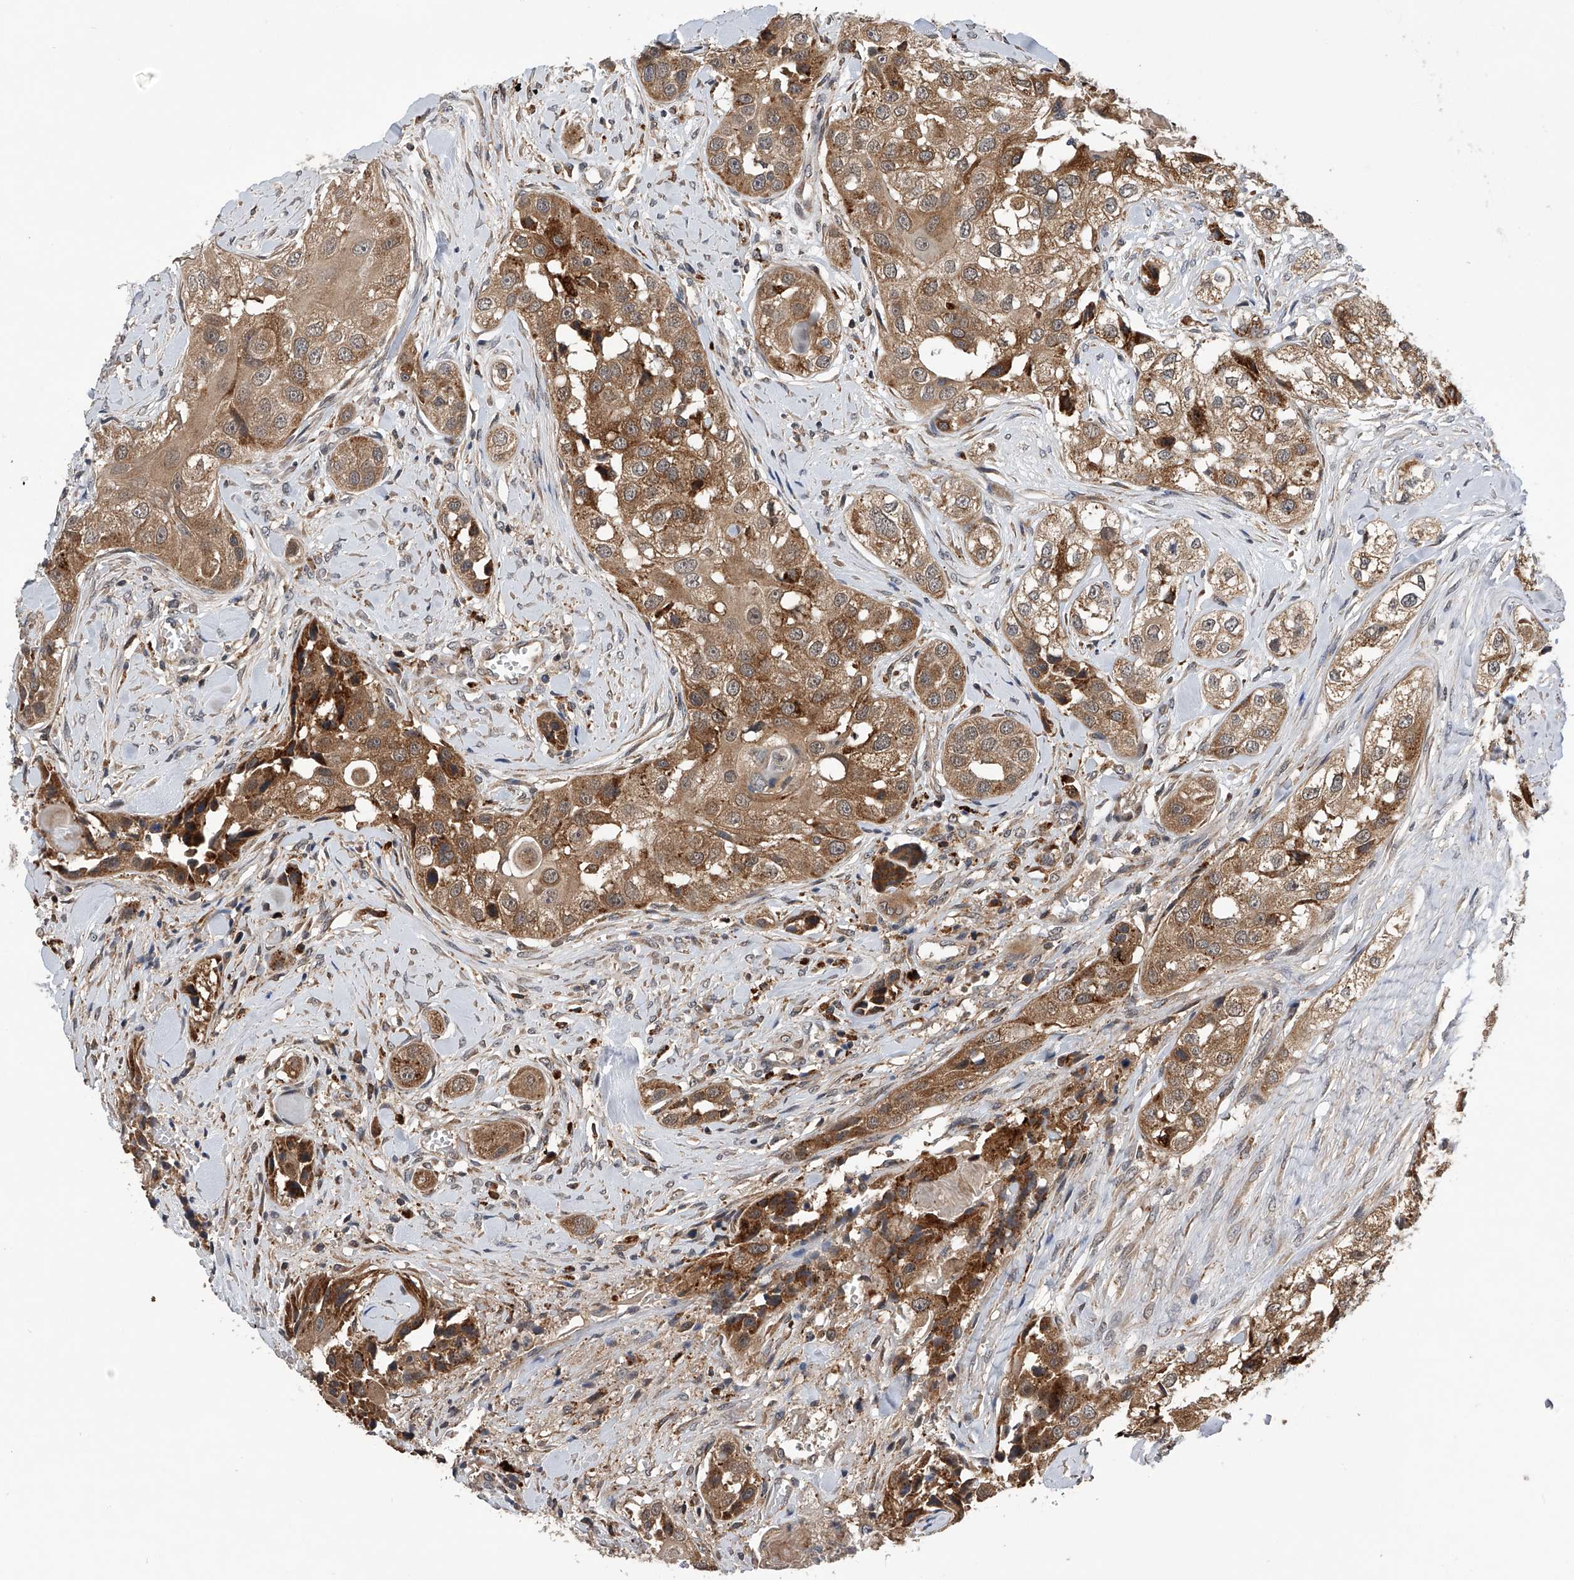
{"staining": {"intensity": "moderate", "quantity": ">75%", "location": "cytoplasmic/membranous"}, "tissue": "head and neck cancer", "cell_type": "Tumor cells", "image_type": "cancer", "snomed": [{"axis": "morphology", "description": "Normal tissue, NOS"}, {"axis": "morphology", "description": "Squamous cell carcinoma, NOS"}, {"axis": "topography", "description": "Skeletal muscle"}, {"axis": "topography", "description": "Head-Neck"}], "caption": "This is an image of IHC staining of head and neck squamous cell carcinoma, which shows moderate positivity in the cytoplasmic/membranous of tumor cells.", "gene": "SPOCK1", "patient": {"sex": "male", "age": 51}}